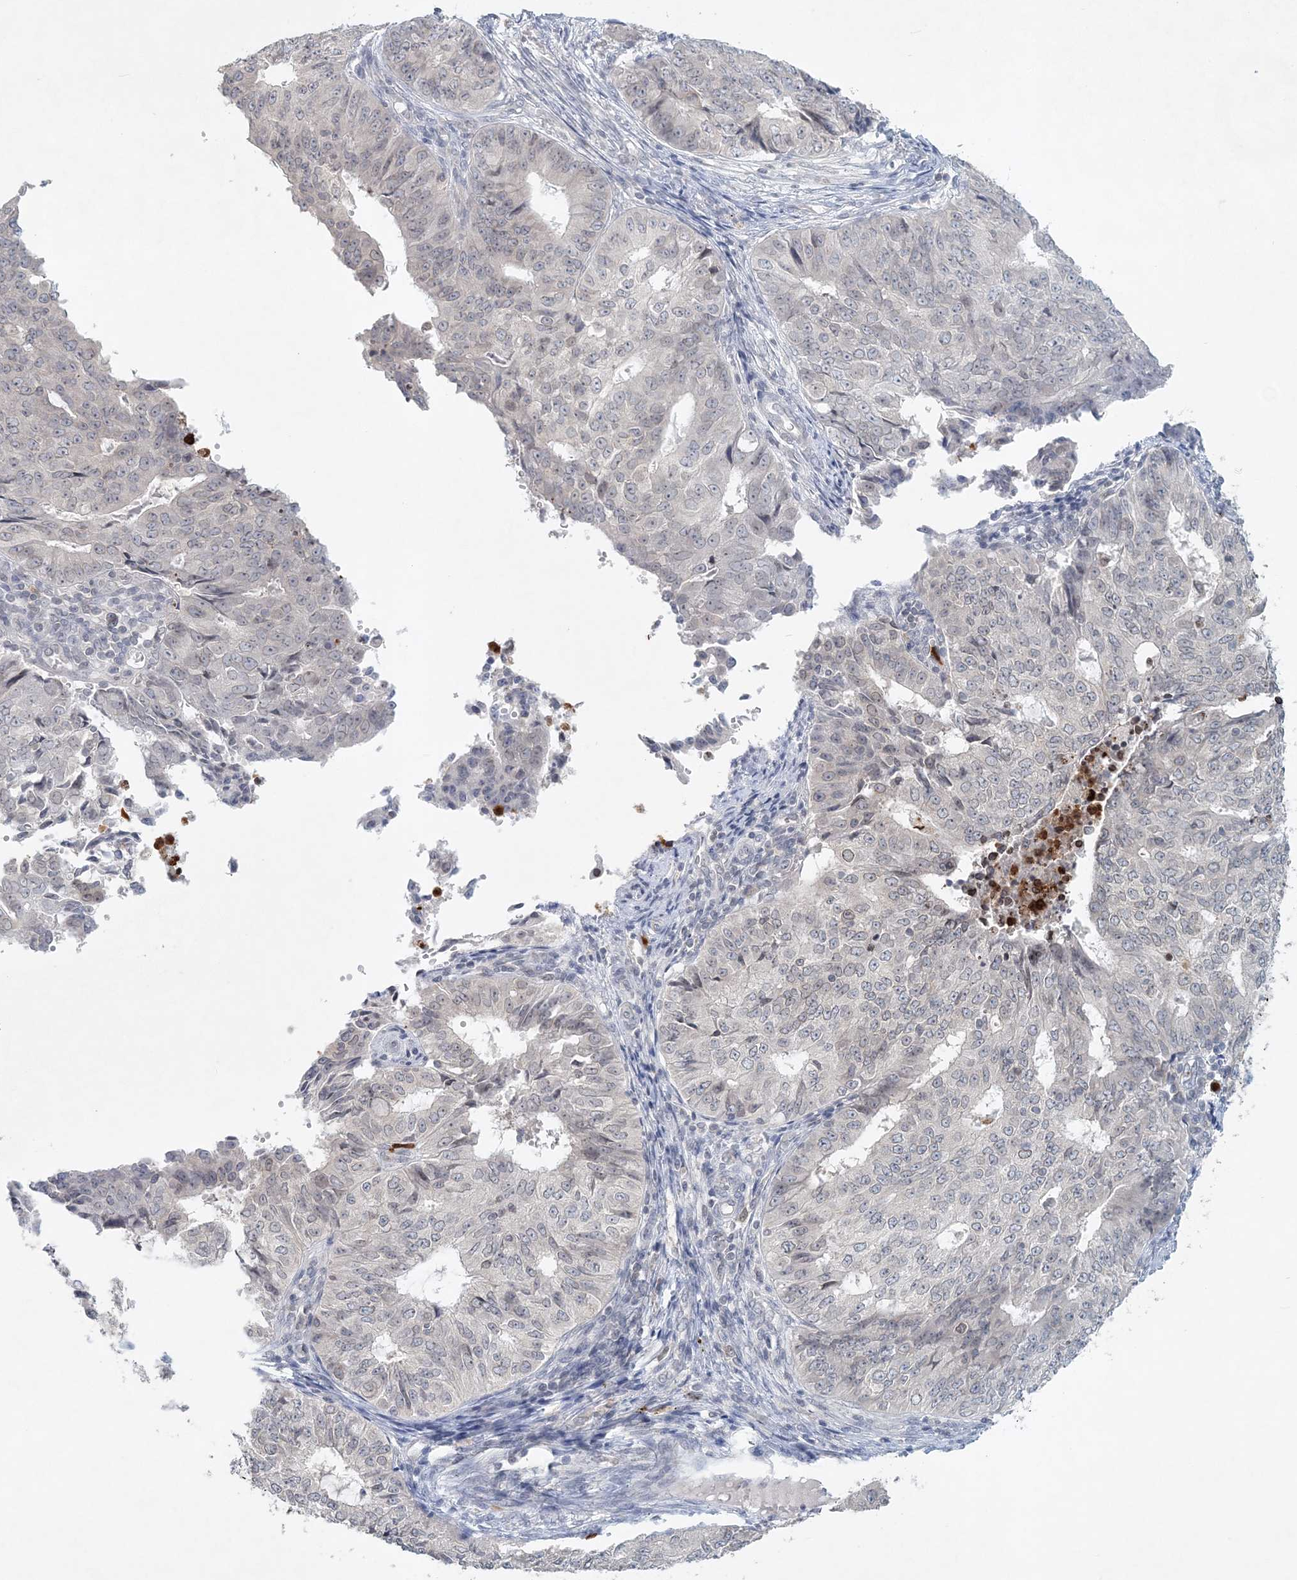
{"staining": {"intensity": "negative", "quantity": "none", "location": "none"}, "tissue": "endometrial cancer", "cell_type": "Tumor cells", "image_type": "cancer", "snomed": [{"axis": "morphology", "description": "Adenocarcinoma, NOS"}, {"axis": "topography", "description": "Endometrium"}], "caption": "IHC histopathology image of endometrial adenocarcinoma stained for a protein (brown), which reveals no expression in tumor cells. The staining was performed using DAB (3,3'-diaminobenzidine) to visualize the protein expression in brown, while the nuclei were stained in blue with hematoxylin (Magnification: 20x).", "gene": "NUP54", "patient": {"sex": "female", "age": 32}}